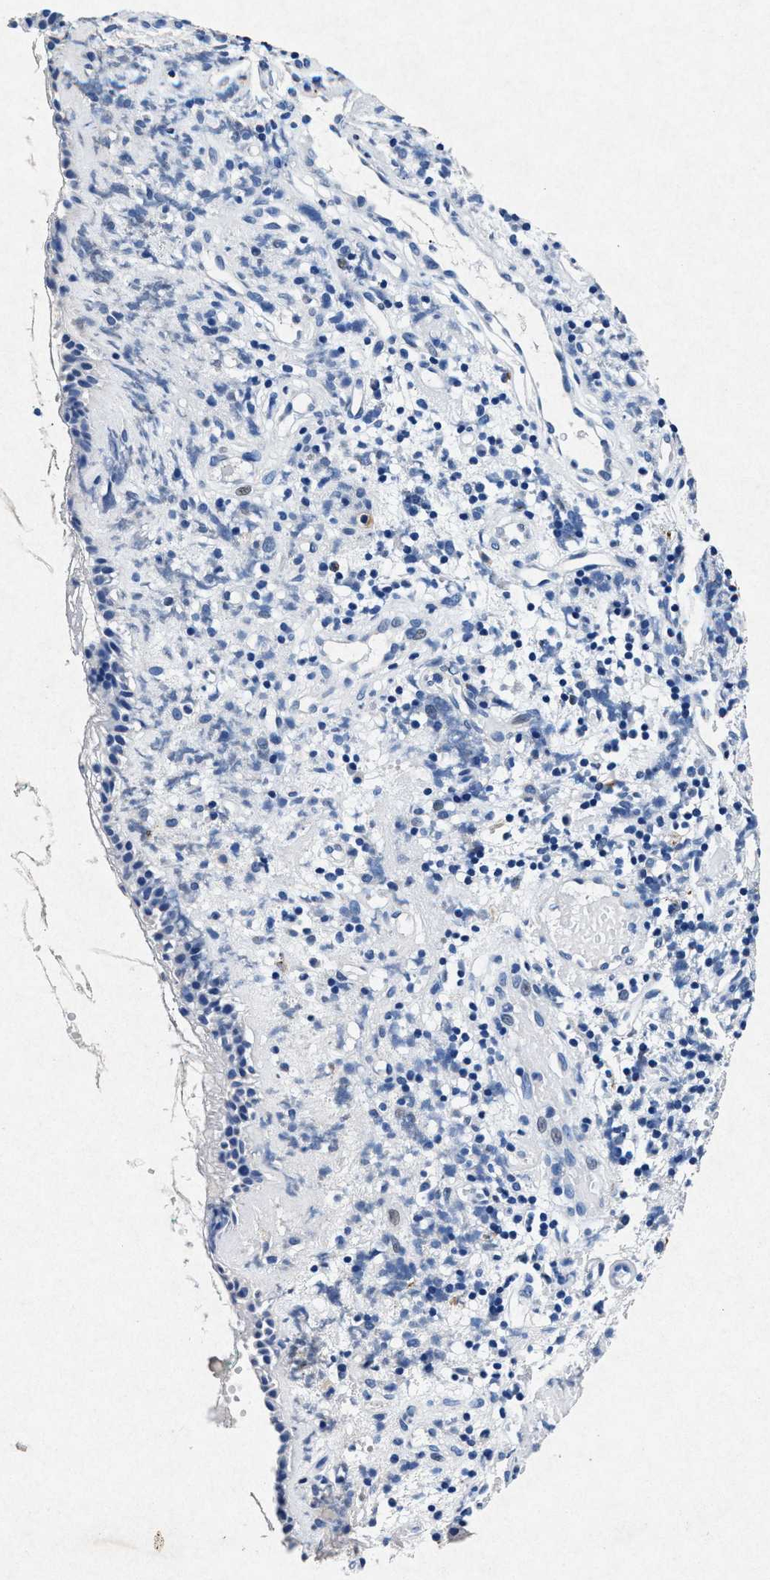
{"staining": {"intensity": "negative", "quantity": "none", "location": "none"}, "tissue": "nasopharynx", "cell_type": "Respiratory epithelial cells", "image_type": "normal", "snomed": [{"axis": "morphology", "description": "Normal tissue, NOS"}, {"axis": "morphology", "description": "Basal cell carcinoma"}, {"axis": "topography", "description": "Cartilage tissue"}, {"axis": "topography", "description": "Nasopharynx"}, {"axis": "topography", "description": "Oral tissue"}], "caption": "DAB (3,3'-diaminobenzidine) immunohistochemical staining of benign human nasopharynx demonstrates no significant staining in respiratory epithelial cells.", "gene": "MAP6", "patient": {"sex": "female", "age": 77}}